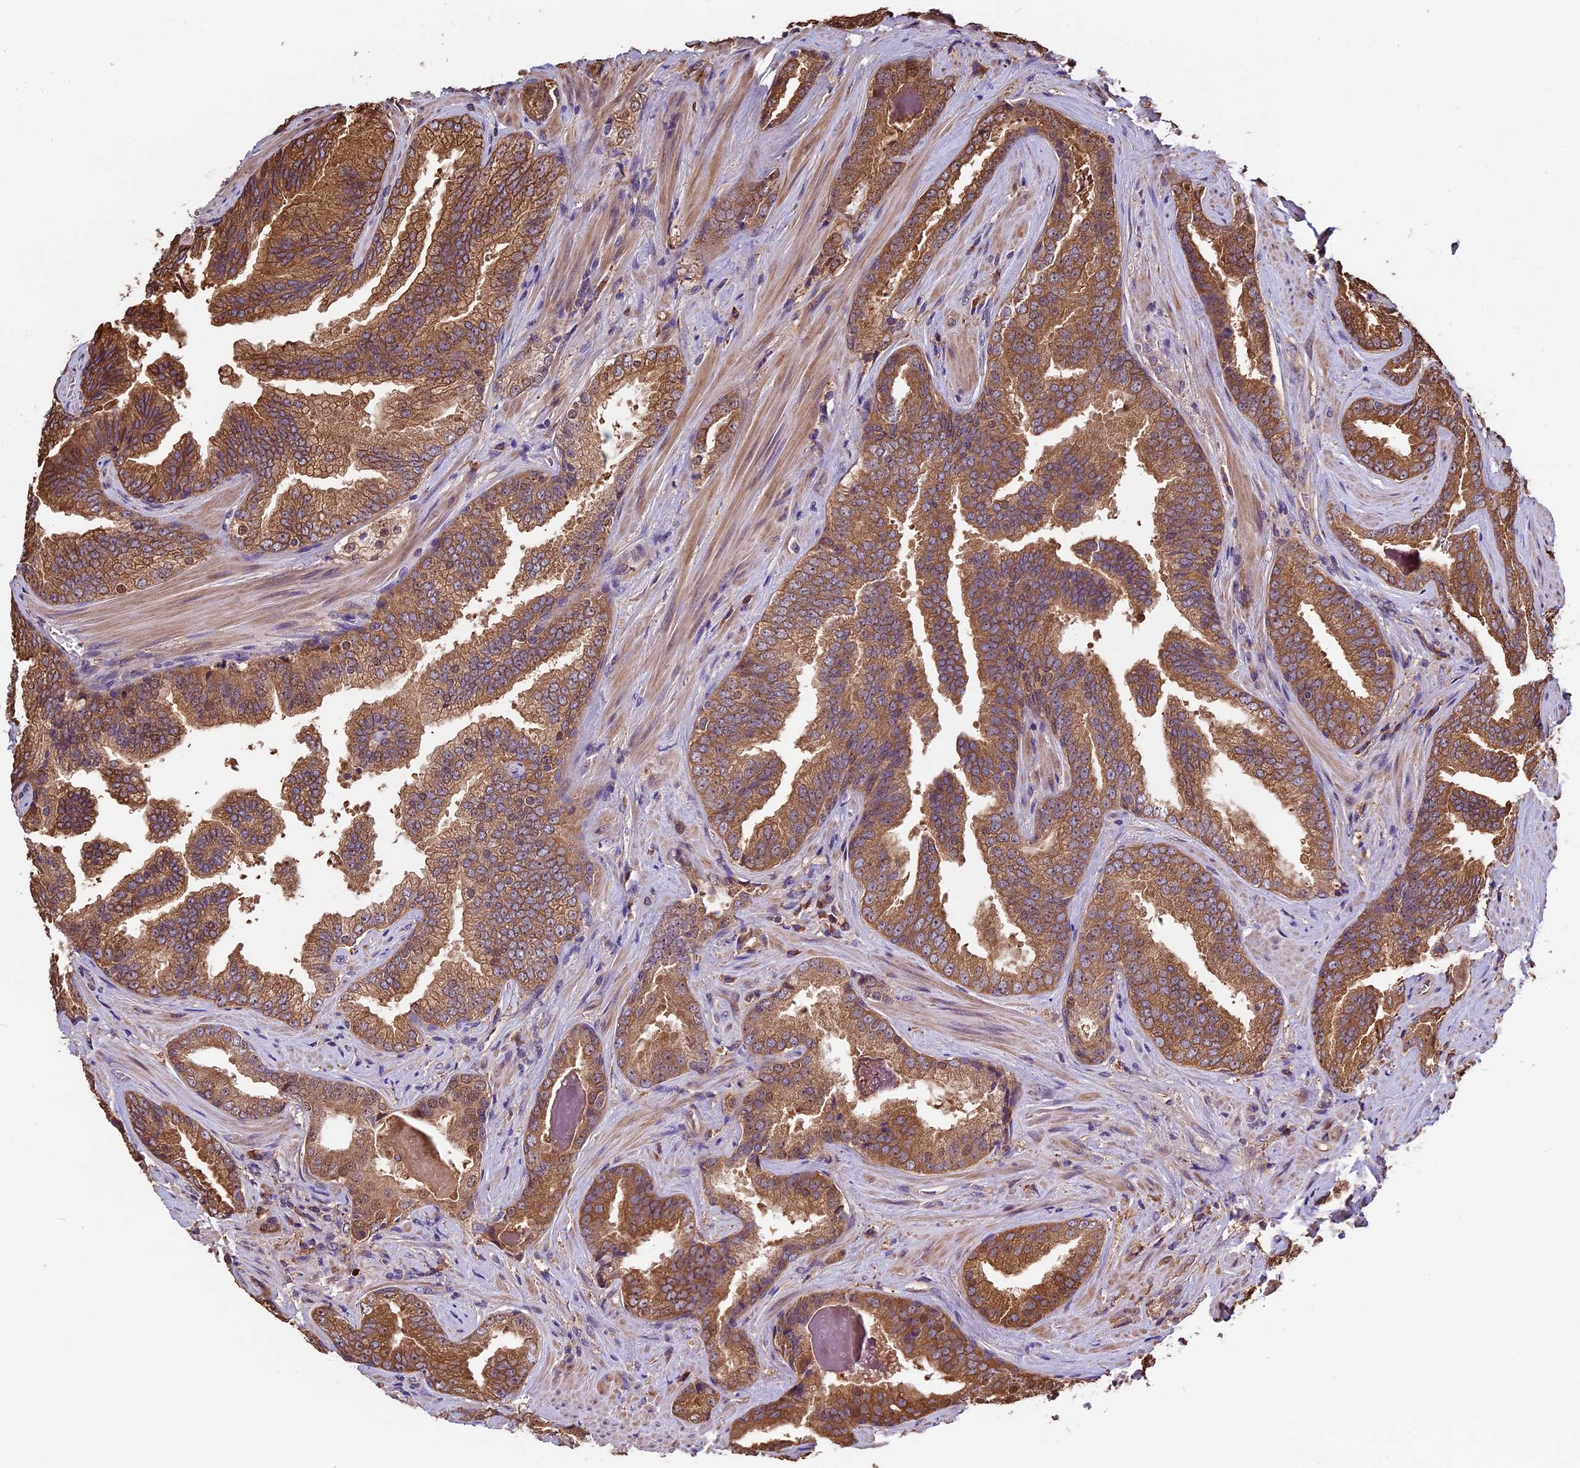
{"staining": {"intensity": "moderate", "quantity": ">75%", "location": "cytoplasmic/membranous"}, "tissue": "prostate cancer", "cell_type": "Tumor cells", "image_type": "cancer", "snomed": [{"axis": "morphology", "description": "Adenocarcinoma, High grade"}, {"axis": "topography", "description": "Prostate"}], "caption": "Protein staining of prostate cancer tissue displays moderate cytoplasmic/membranous expression in about >75% of tumor cells.", "gene": "VWA3A", "patient": {"sex": "male", "age": 63}}